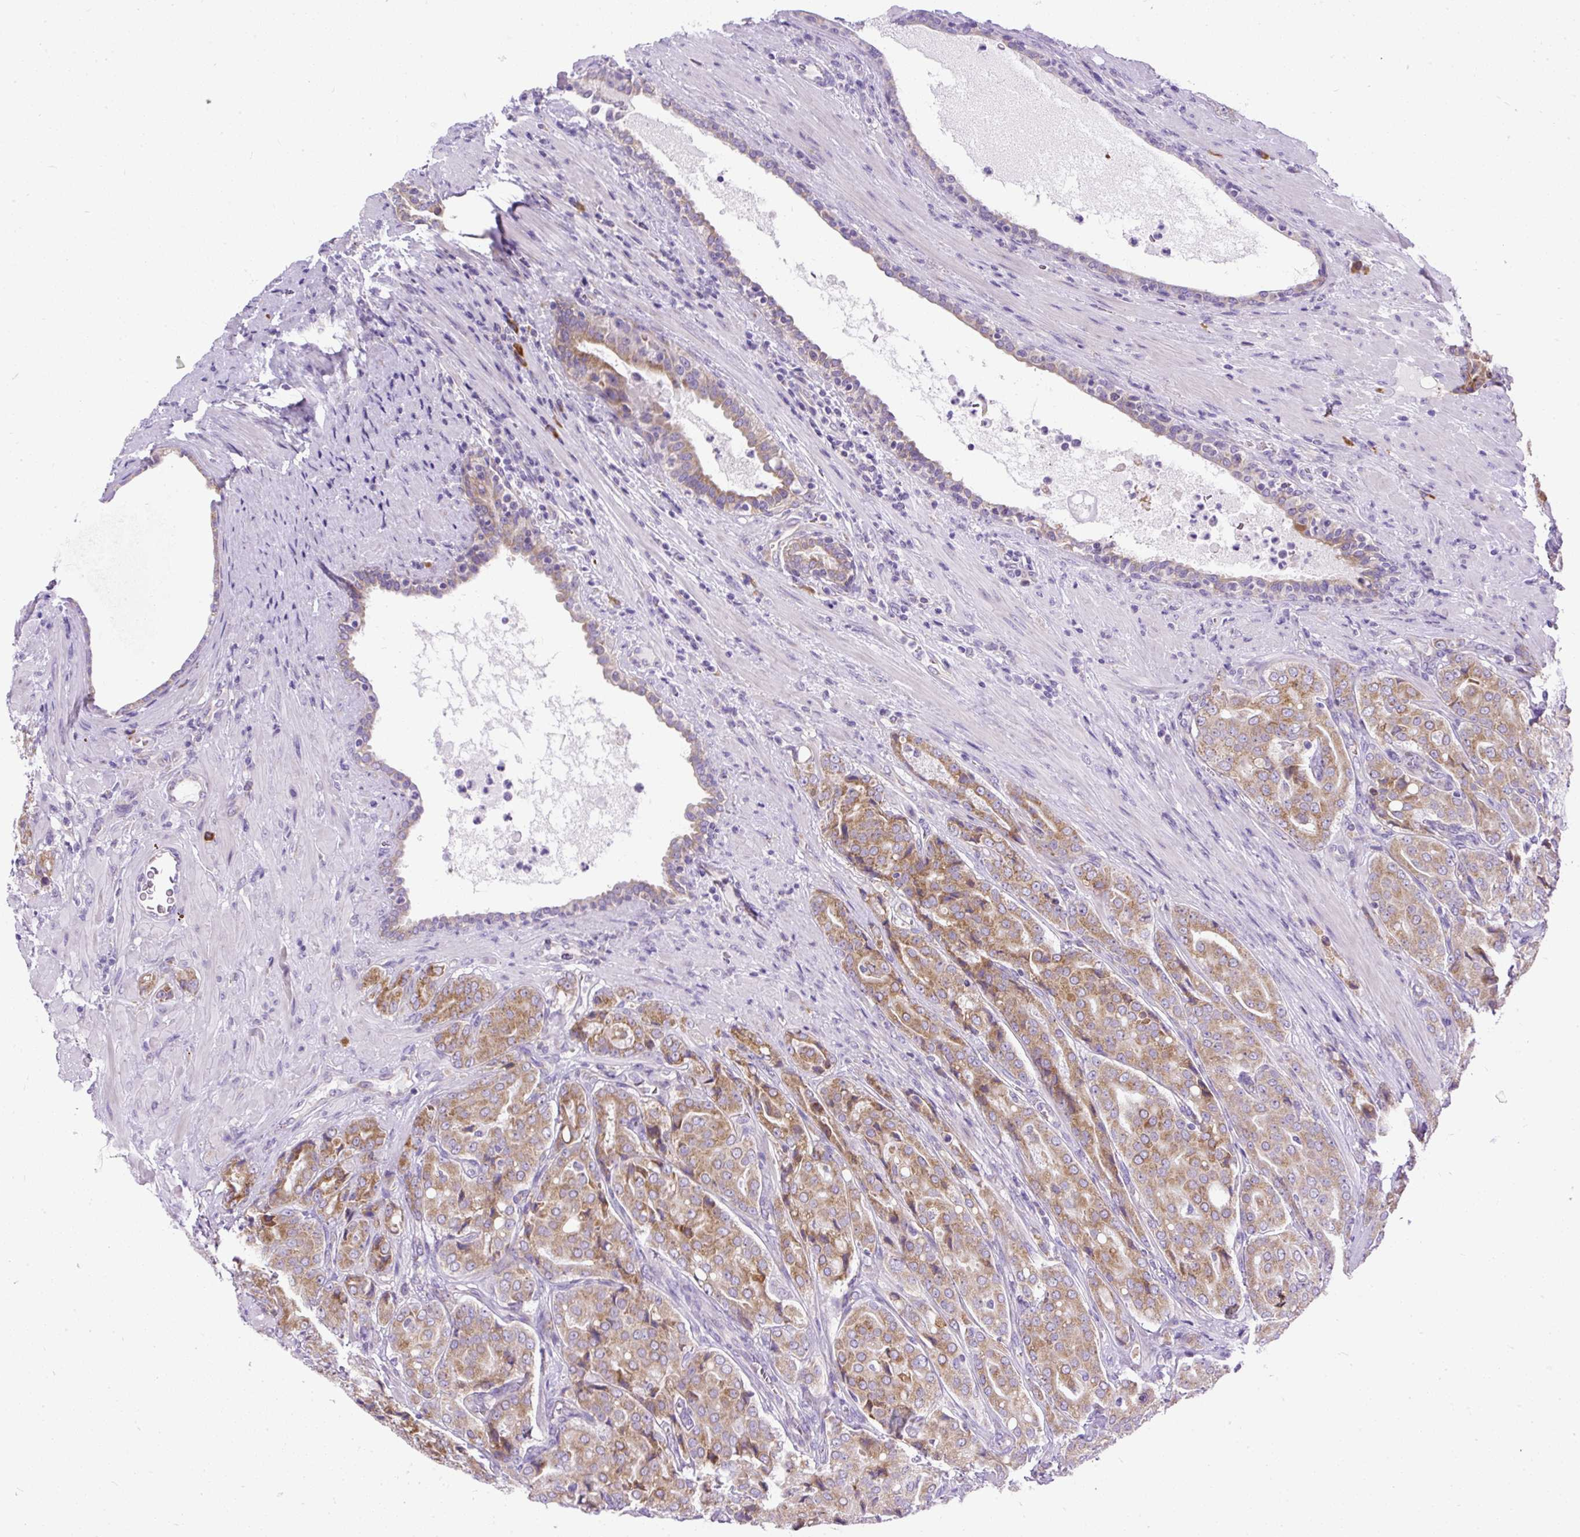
{"staining": {"intensity": "moderate", "quantity": ">75%", "location": "cytoplasmic/membranous"}, "tissue": "prostate cancer", "cell_type": "Tumor cells", "image_type": "cancer", "snomed": [{"axis": "morphology", "description": "Adenocarcinoma, High grade"}, {"axis": "topography", "description": "Prostate"}], "caption": "Tumor cells demonstrate moderate cytoplasmic/membranous staining in about >75% of cells in prostate high-grade adenocarcinoma.", "gene": "SYBU", "patient": {"sex": "male", "age": 68}}